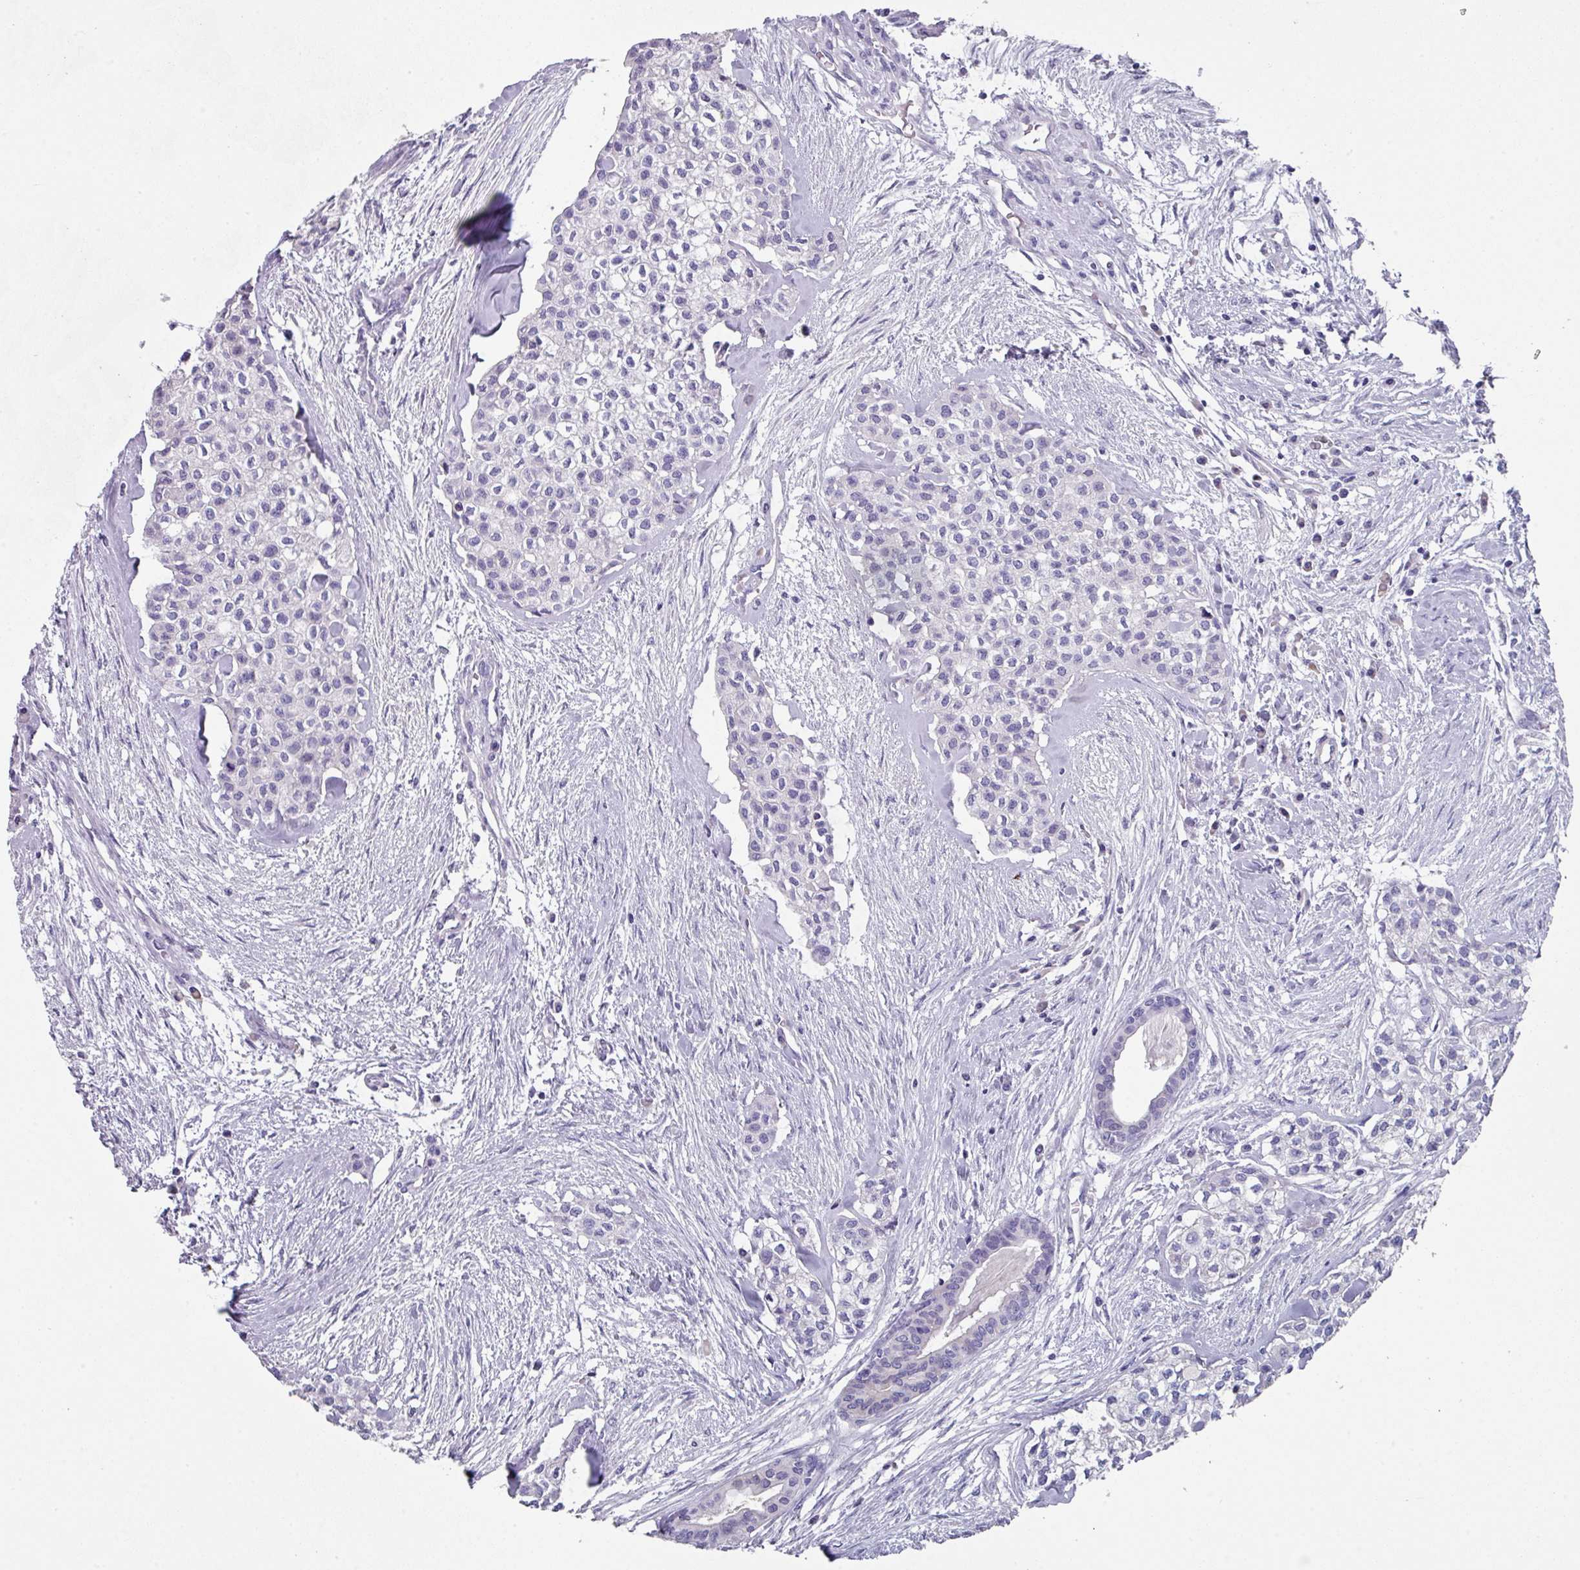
{"staining": {"intensity": "negative", "quantity": "none", "location": "none"}, "tissue": "head and neck cancer", "cell_type": "Tumor cells", "image_type": "cancer", "snomed": [{"axis": "morphology", "description": "Adenocarcinoma, NOS"}, {"axis": "topography", "description": "Head-Neck"}], "caption": "DAB immunohistochemical staining of human head and neck adenocarcinoma shows no significant staining in tumor cells.", "gene": "DEFB115", "patient": {"sex": "male", "age": 81}}